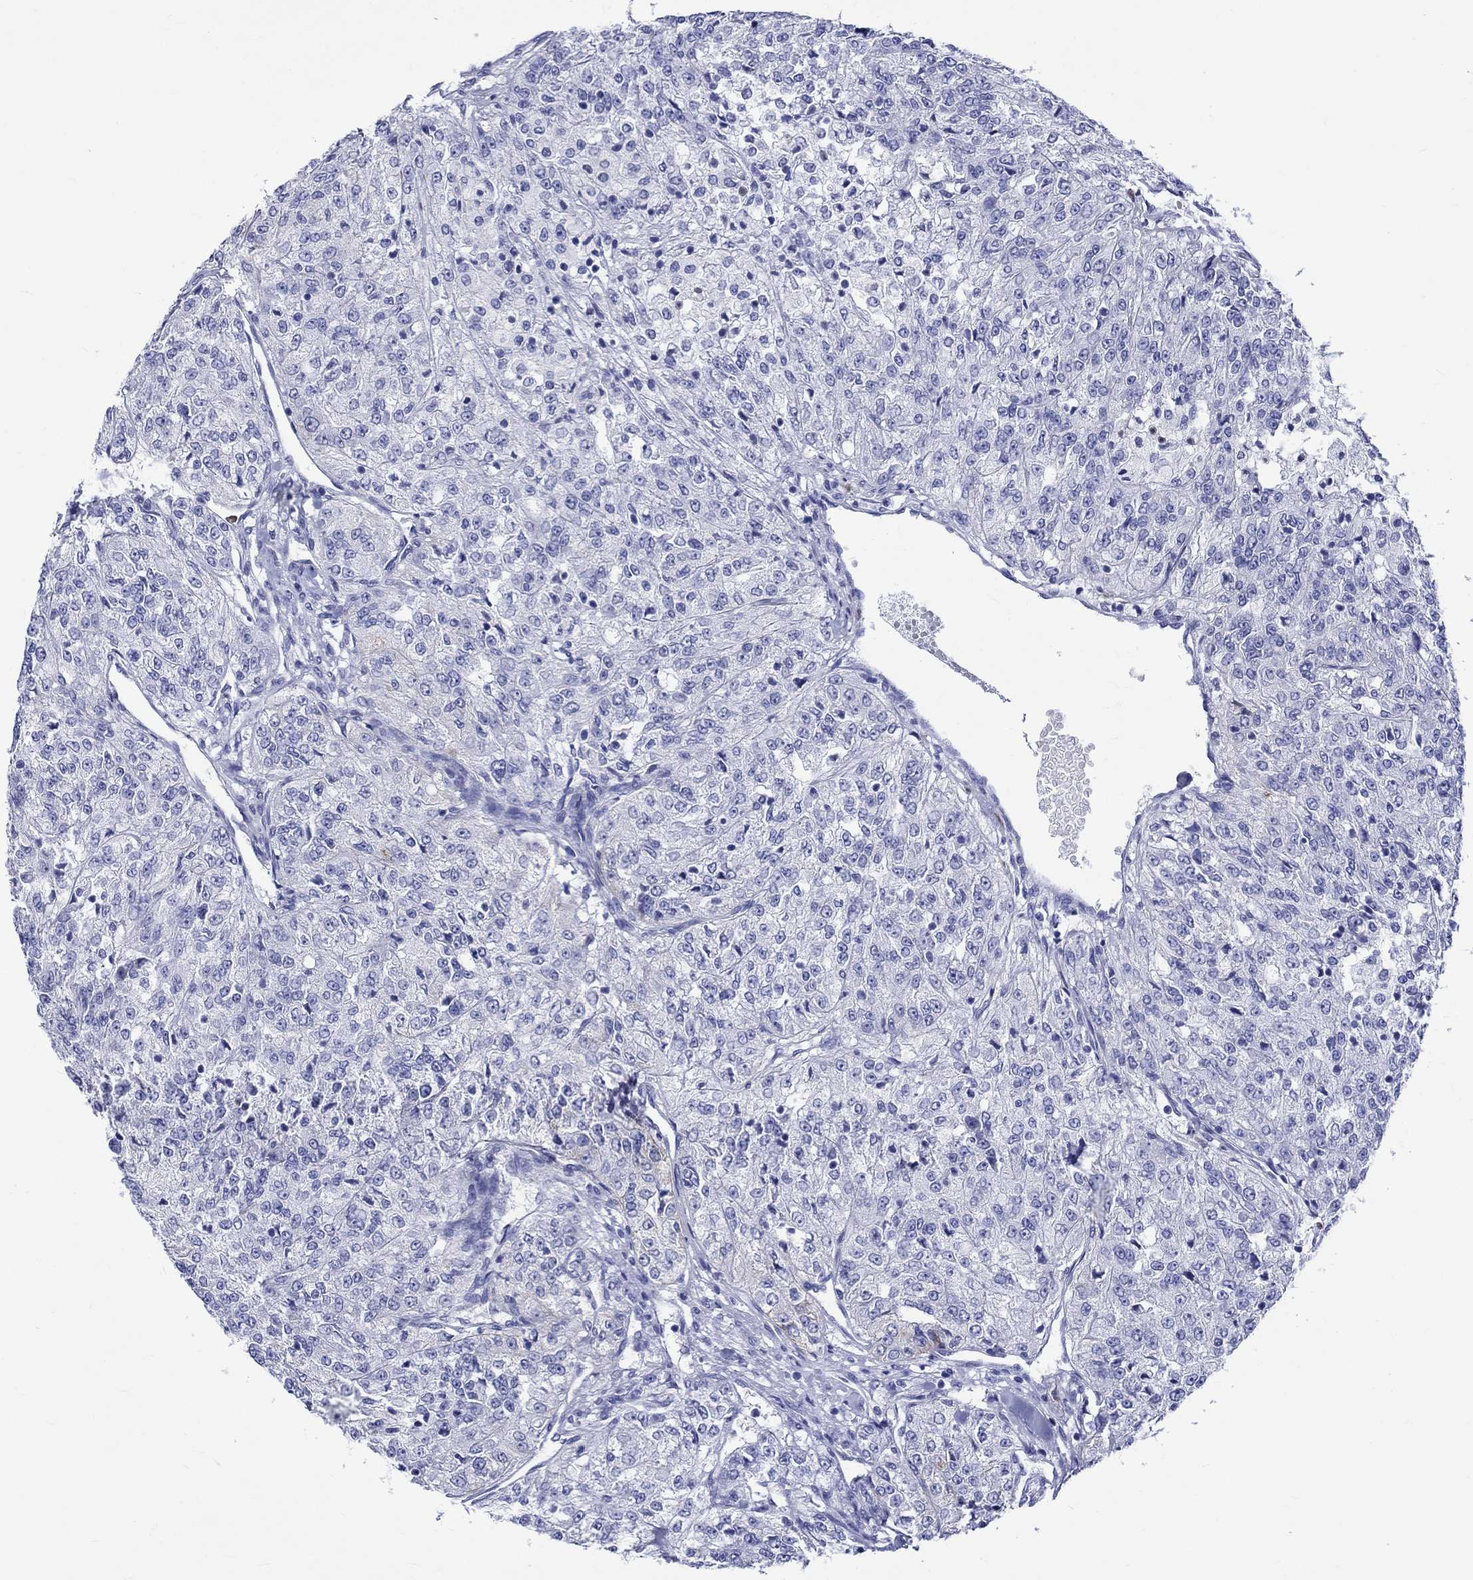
{"staining": {"intensity": "negative", "quantity": "none", "location": "none"}, "tissue": "renal cancer", "cell_type": "Tumor cells", "image_type": "cancer", "snomed": [{"axis": "morphology", "description": "Adenocarcinoma, NOS"}, {"axis": "topography", "description": "Kidney"}], "caption": "Immunohistochemical staining of human renal adenocarcinoma displays no significant expression in tumor cells.", "gene": "SH2D7", "patient": {"sex": "female", "age": 63}}